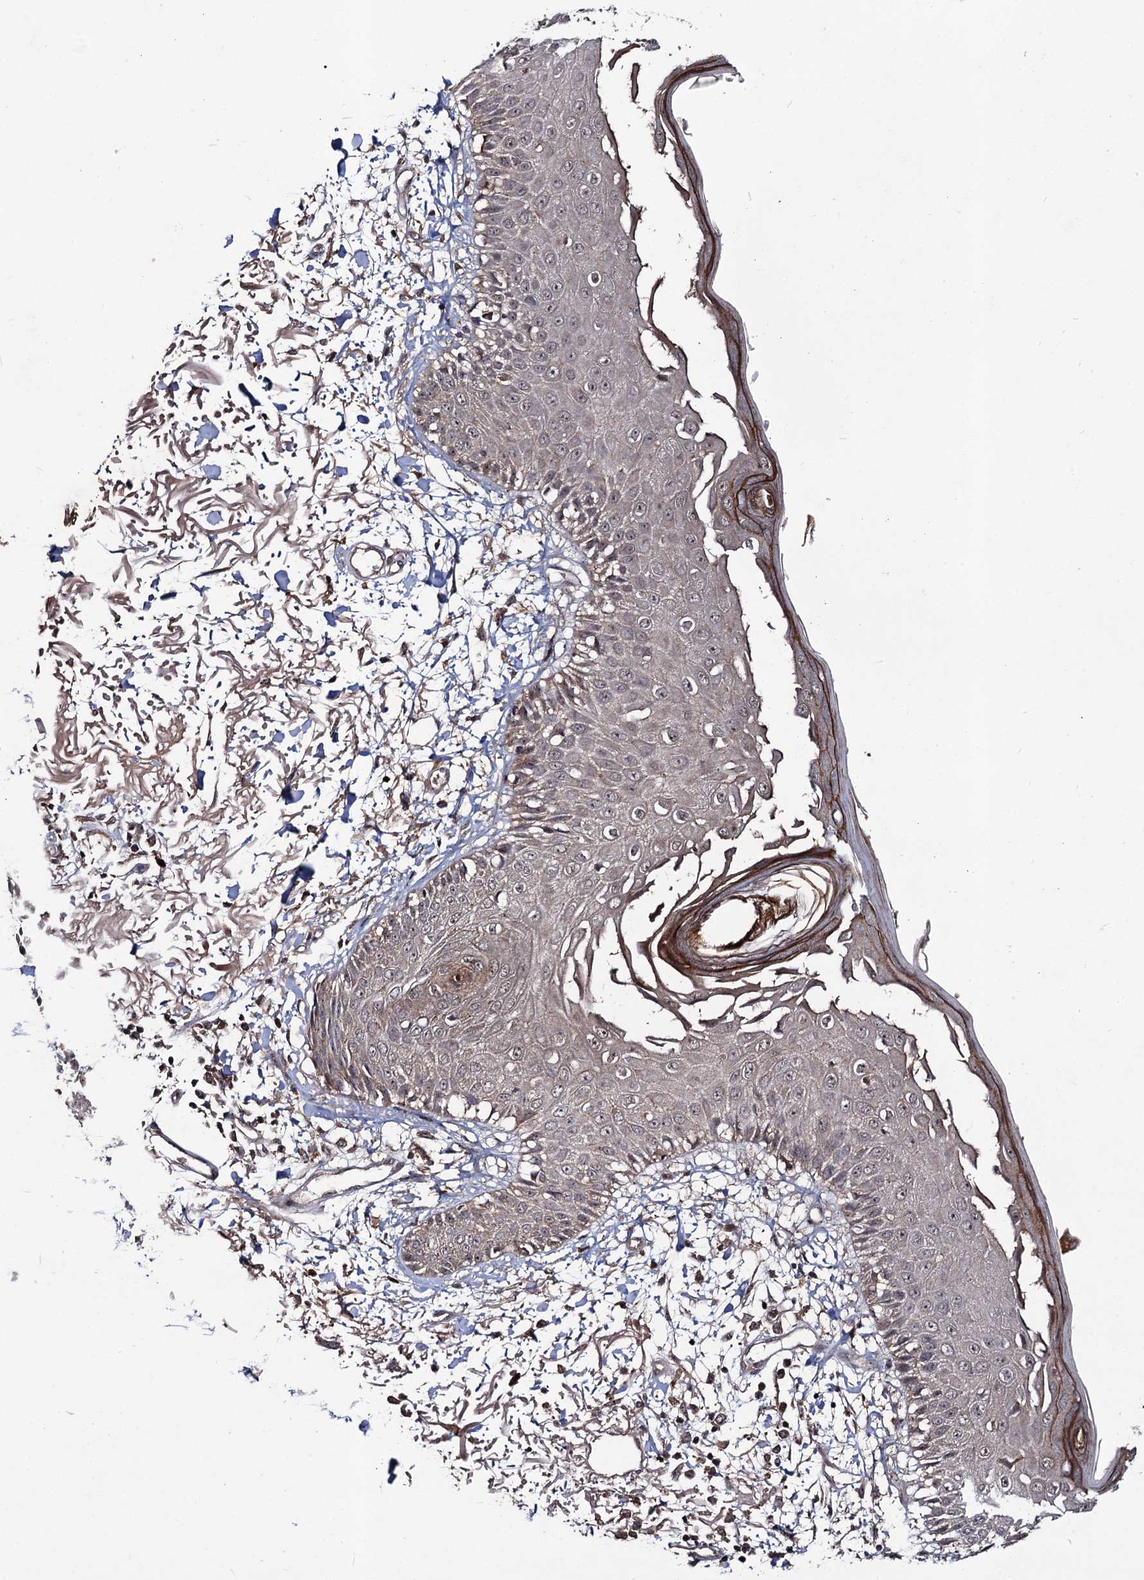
{"staining": {"intensity": "moderate", "quantity": ">75%", "location": "cytoplasmic/membranous"}, "tissue": "skin", "cell_type": "Fibroblasts", "image_type": "normal", "snomed": [{"axis": "morphology", "description": "Normal tissue, NOS"}, {"axis": "morphology", "description": "Squamous cell carcinoma, NOS"}, {"axis": "topography", "description": "Skin"}, {"axis": "topography", "description": "Peripheral nerve tissue"}], "caption": "Skin stained with DAB immunohistochemistry (IHC) exhibits medium levels of moderate cytoplasmic/membranous expression in about >75% of fibroblasts.", "gene": "KXD1", "patient": {"sex": "male", "age": 83}}